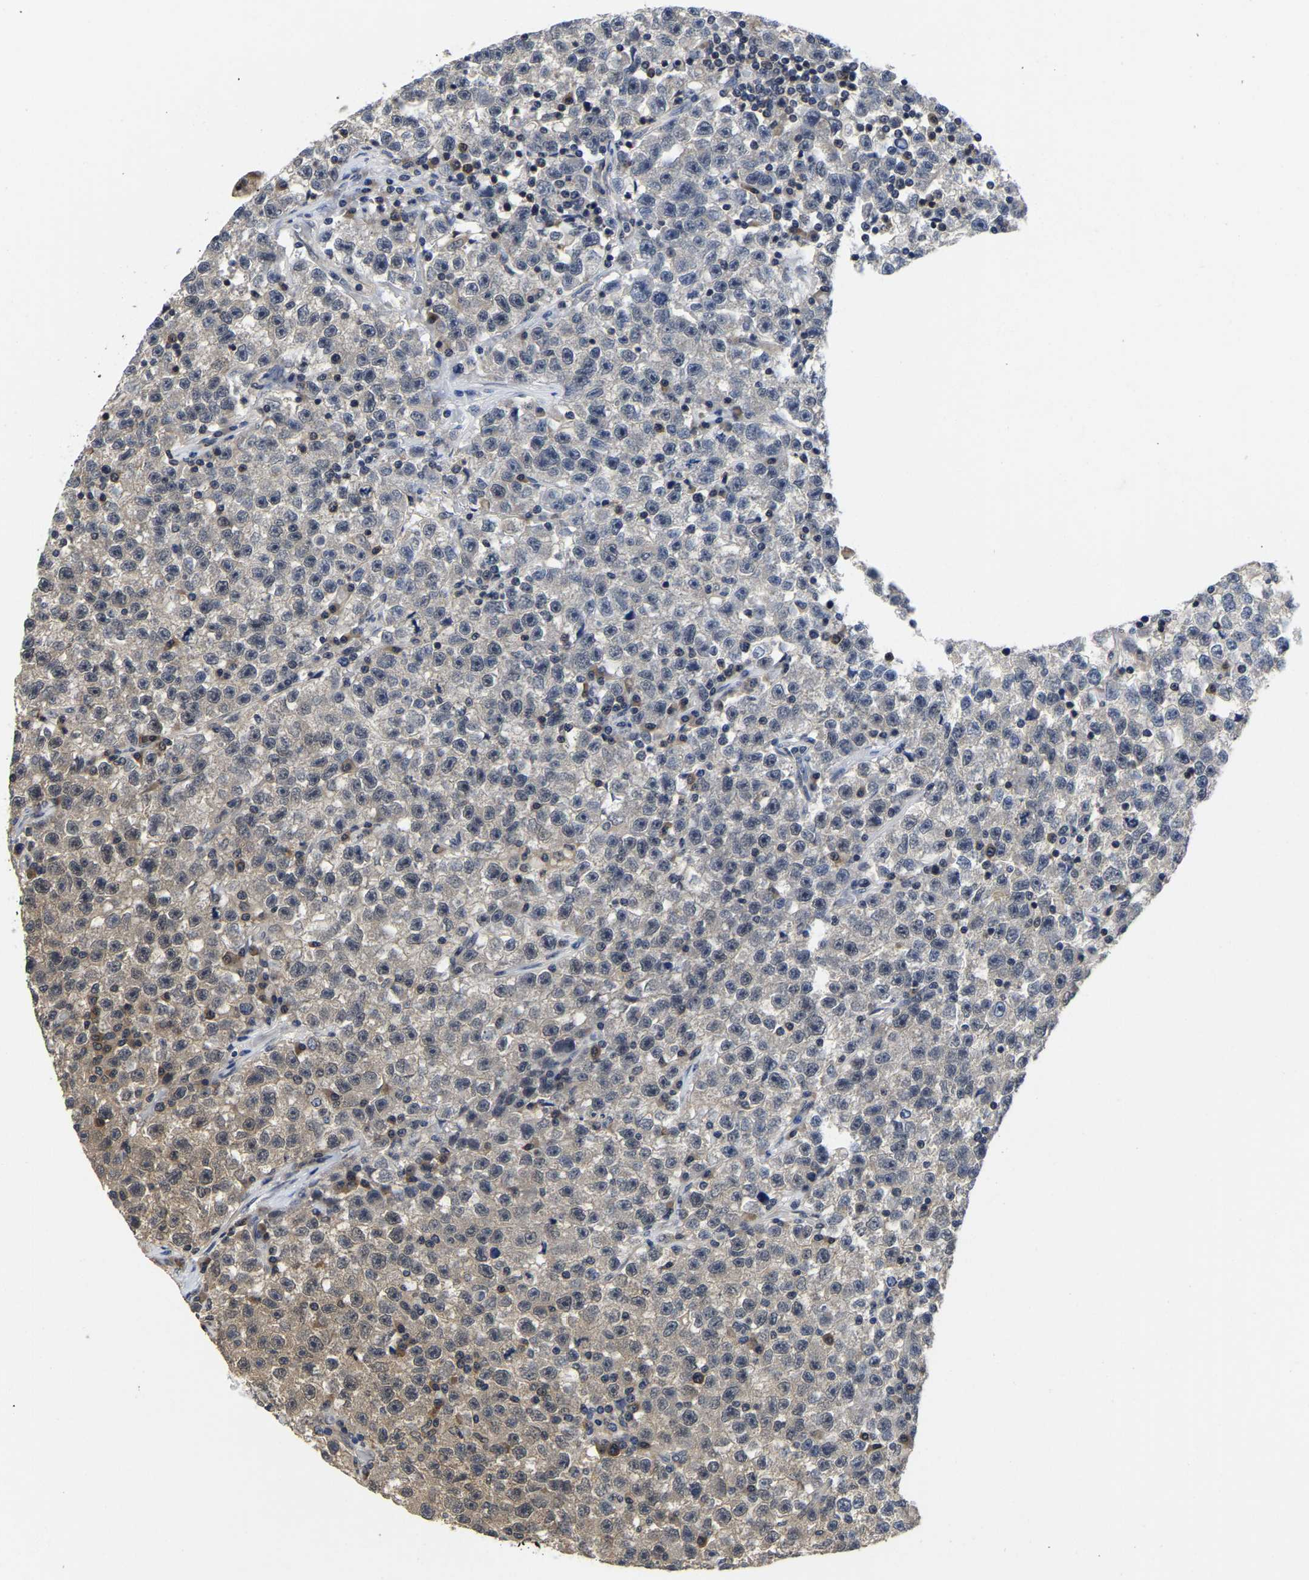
{"staining": {"intensity": "weak", "quantity": "<25%", "location": "cytoplasmic/membranous,nuclear"}, "tissue": "testis cancer", "cell_type": "Tumor cells", "image_type": "cancer", "snomed": [{"axis": "morphology", "description": "Seminoma, NOS"}, {"axis": "topography", "description": "Testis"}], "caption": "Seminoma (testis) was stained to show a protein in brown. There is no significant staining in tumor cells.", "gene": "MCOLN2", "patient": {"sex": "male", "age": 22}}